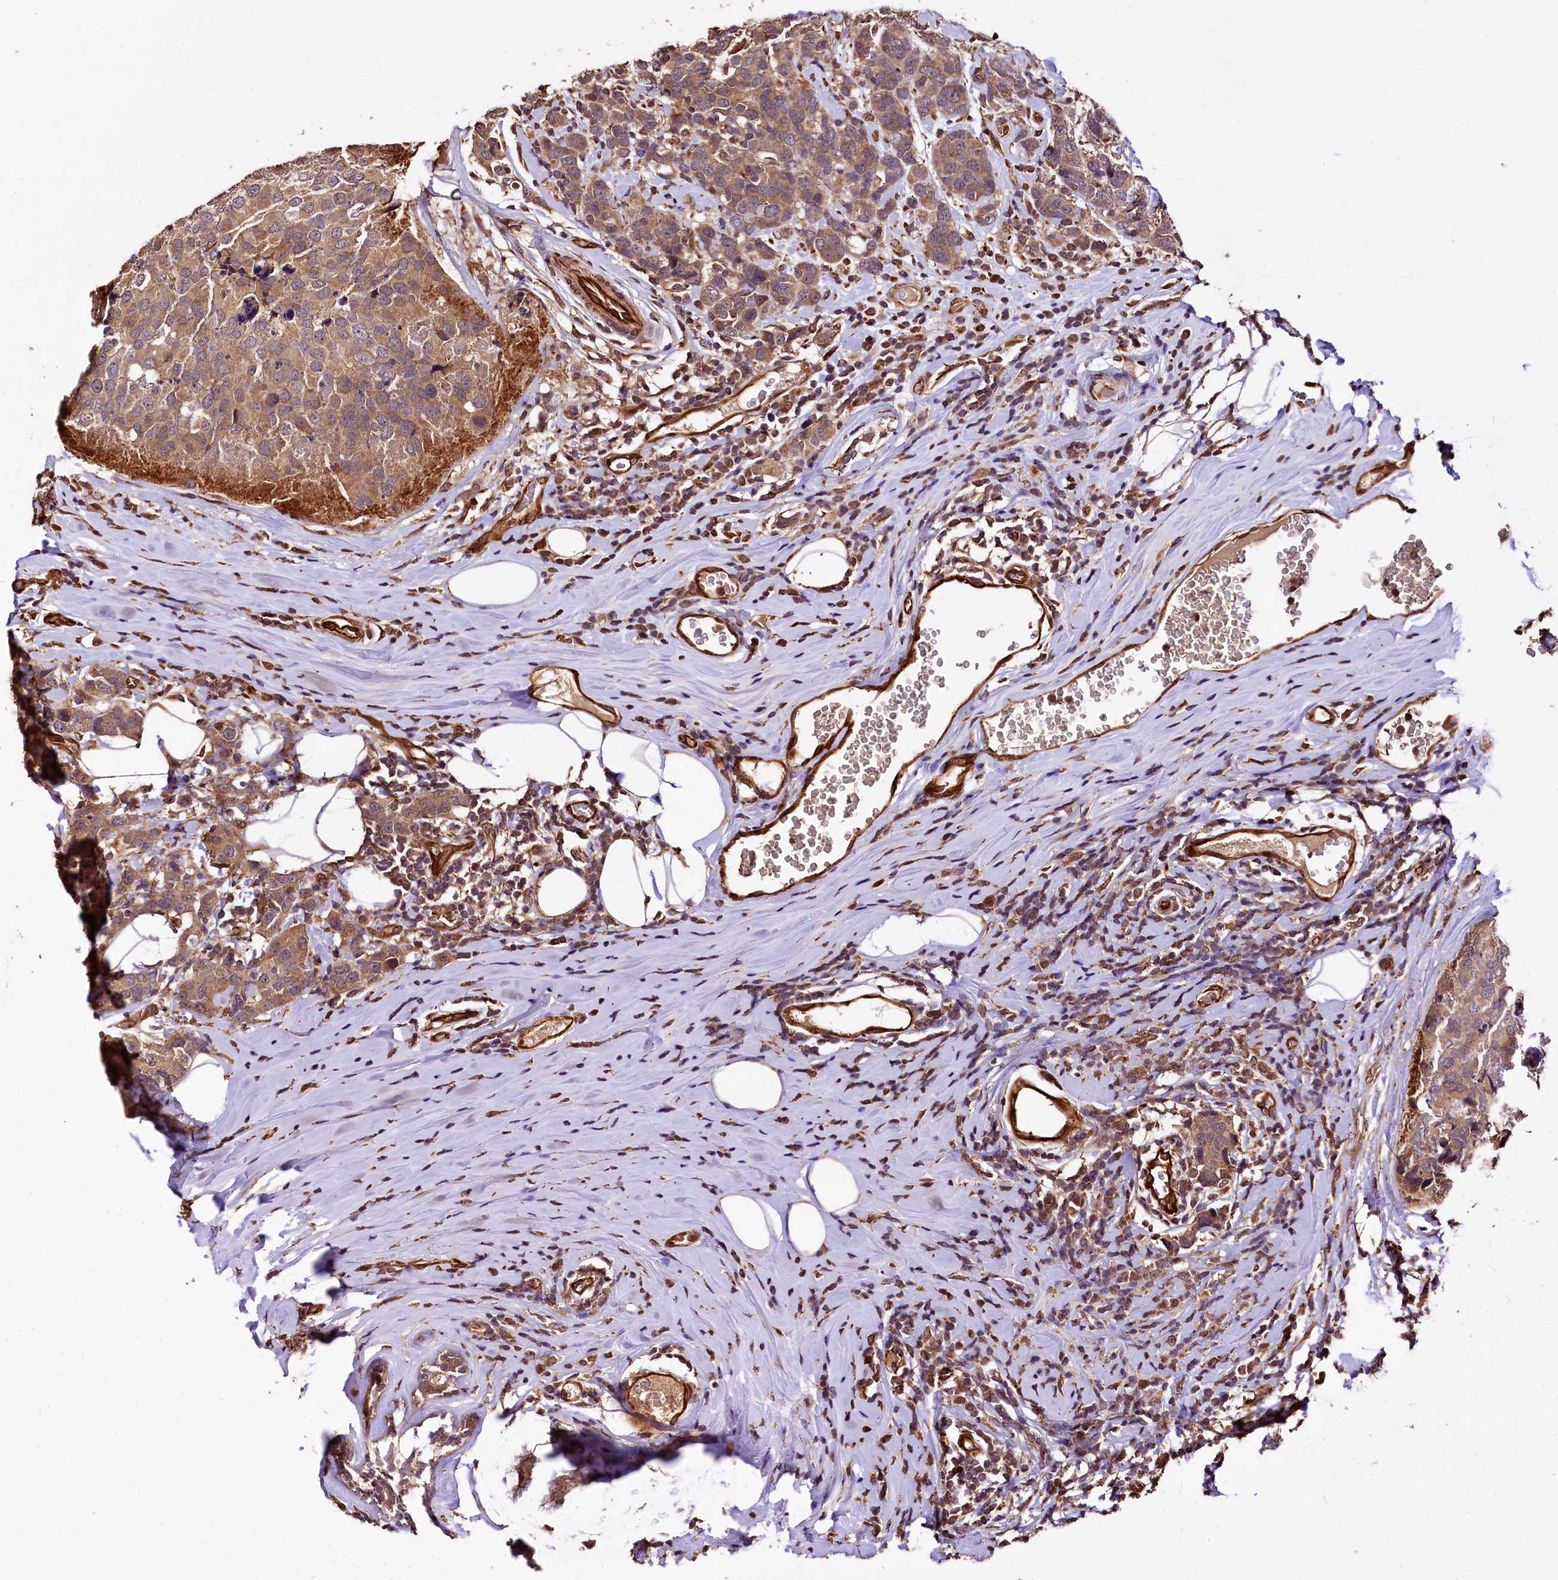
{"staining": {"intensity": "moderate", "quantity": "25%-75%", "location": "cytoplasmic/membranous"}, "tissue": "breast cancer", "cell_type": "Tumor cells", "image_type": "cancer", "snomed": [{"axis": "morphology", "description": "Lobular carcinoma"}, {"axis": "topography", "description": "Breast"}], "caption": "Breast cancer was stained to show a protein in brown. There is medium levels of moderate cytoplasmic/membranous expression in approximately 25%-75% of tumor cells.", "gene": "TBCEL", "patient": {"sex": "female", "age": 59}}